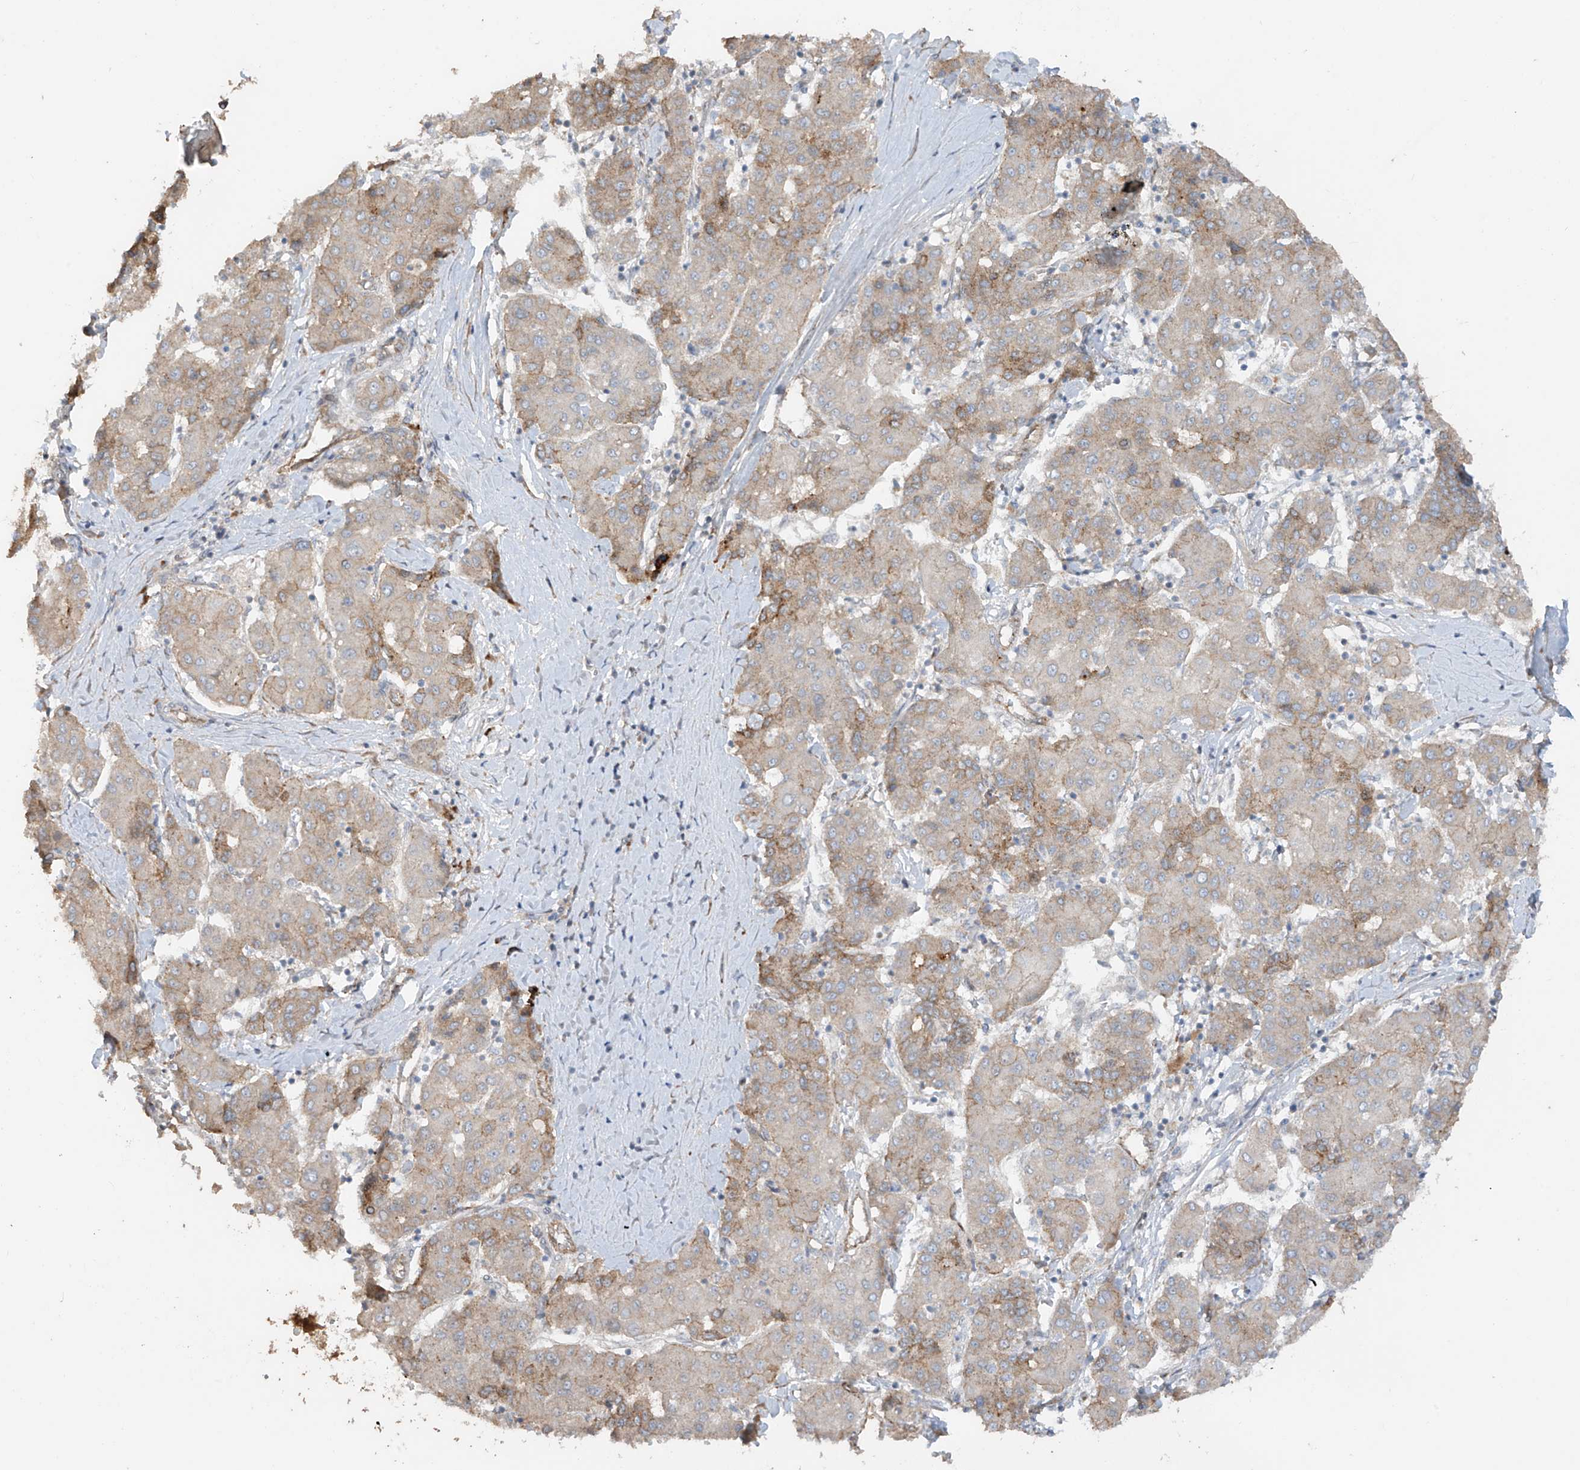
{"staining": {"intensity": "weak", "quantity": "25%-75%", "location": "cytoplasmic/membranous"}, "tissue": "liver cancer", "cell_type": "Tumor cells", "image_type": "cancer", "snomed": [{"axis": "morphology", "description": "Carcinoma, Hepatocellular, NOS"}, {"axis": "topography", "description": "Liver"}], "caption": "Tumor cells reveal low levels of weak cytoplasmic/membranous positivity in approximately 25%-75% of cells in human liver hepatocellular carcinoma.", "gene": "ABTB1", "patient": {"sex": "male", "age": 65}}